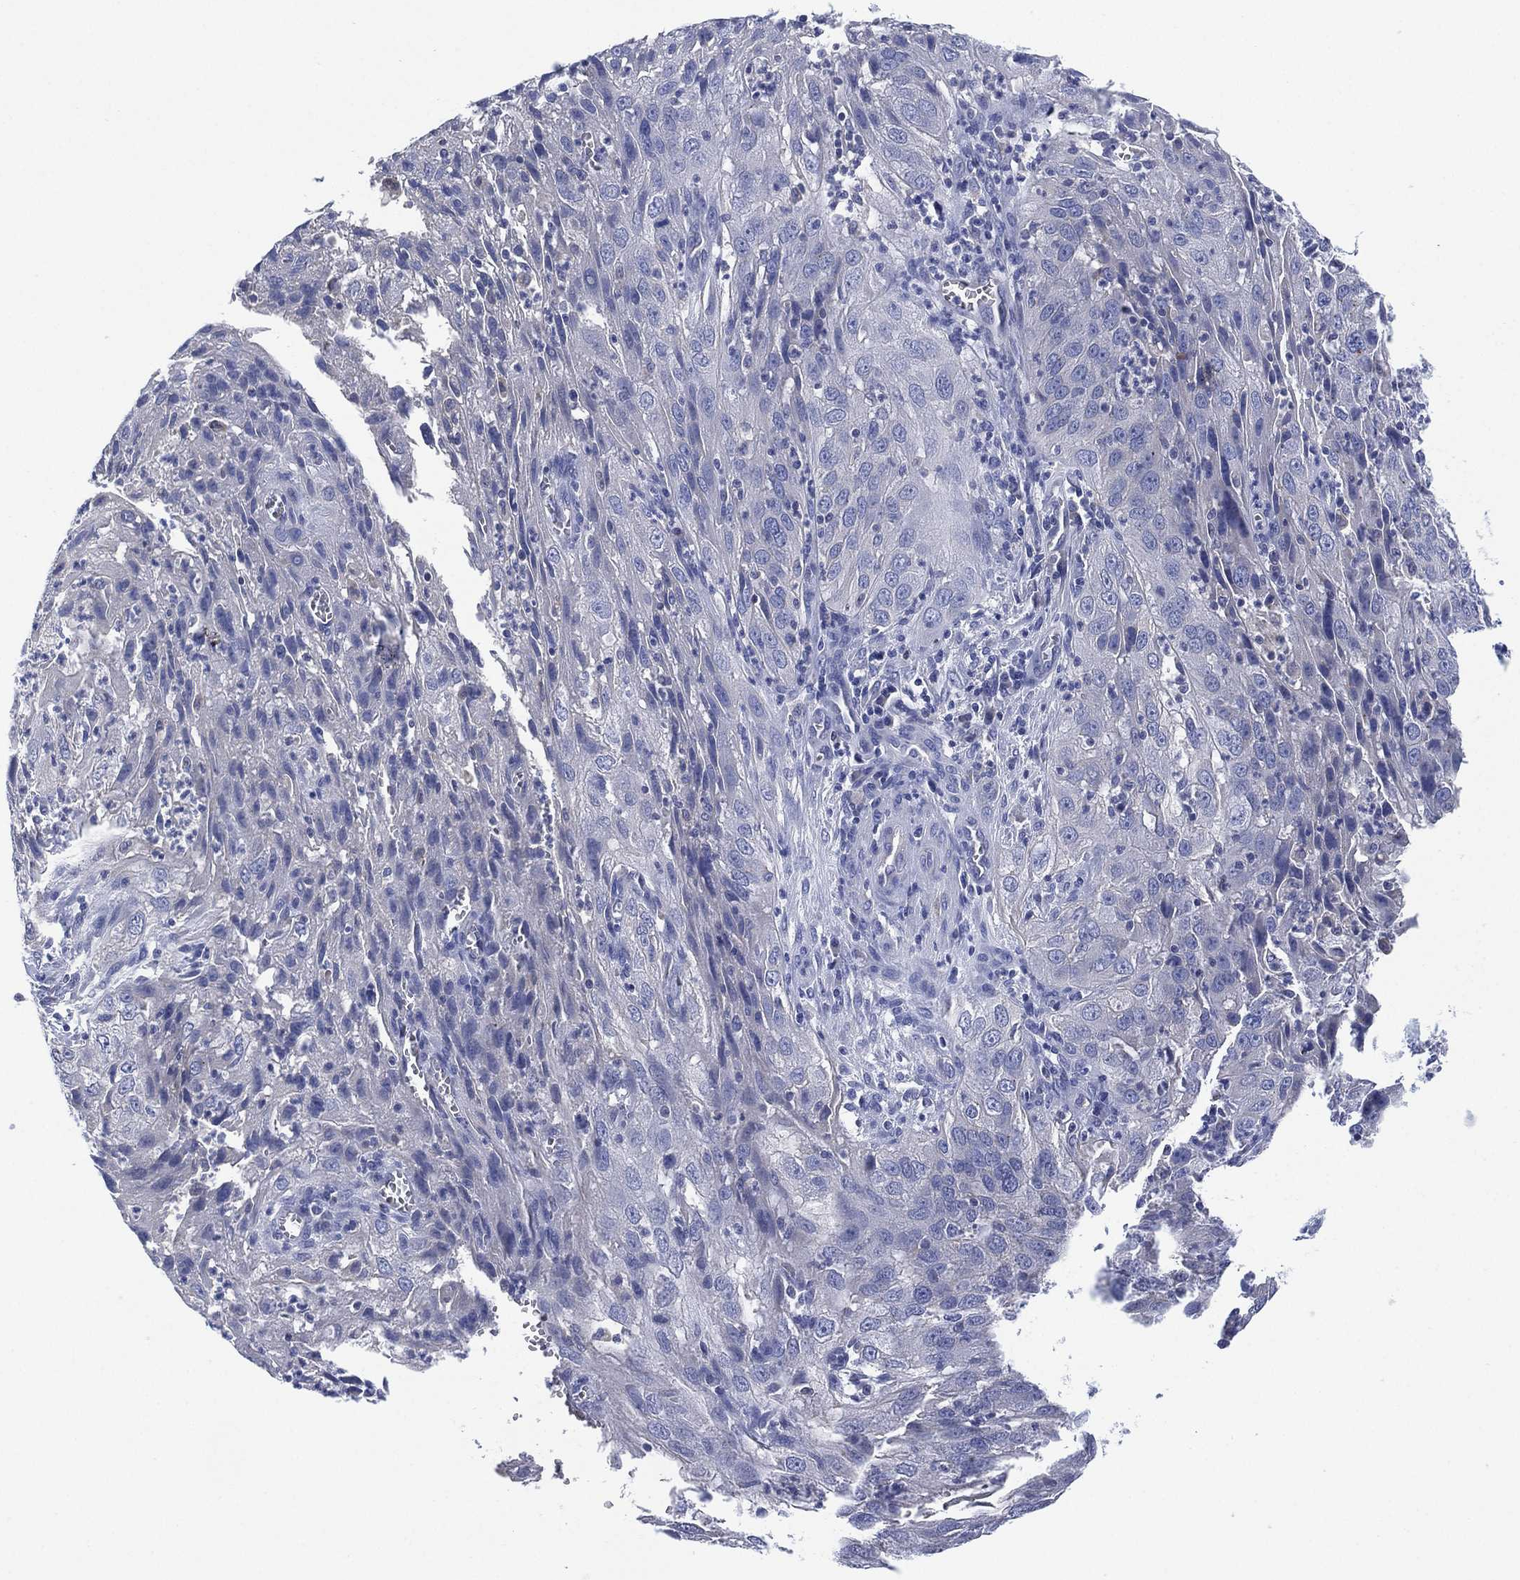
{"staining": {"intensity": "negative", "quantity": "none", "location": "none"}, "tissue": "cervical cancer", "cell_type": "Tumor cells", "image_type": "cancer", "snomed": [{"axis": "morphology", "description": "Squamous cell carcinoma, NOS"}, {"axis": "topography", "description": "Cervix"}], "caption": "Immunohistochemical staining of human squamous cell carcinoma (cervical) reveals no significant expression in tumor cells. (Brightfield microscopy of DAB (3,3'-diaminobenzidine) IHC at high magnification).", "gene": "CHRNA3", "patient": {"sex": "female", "age": 32}}